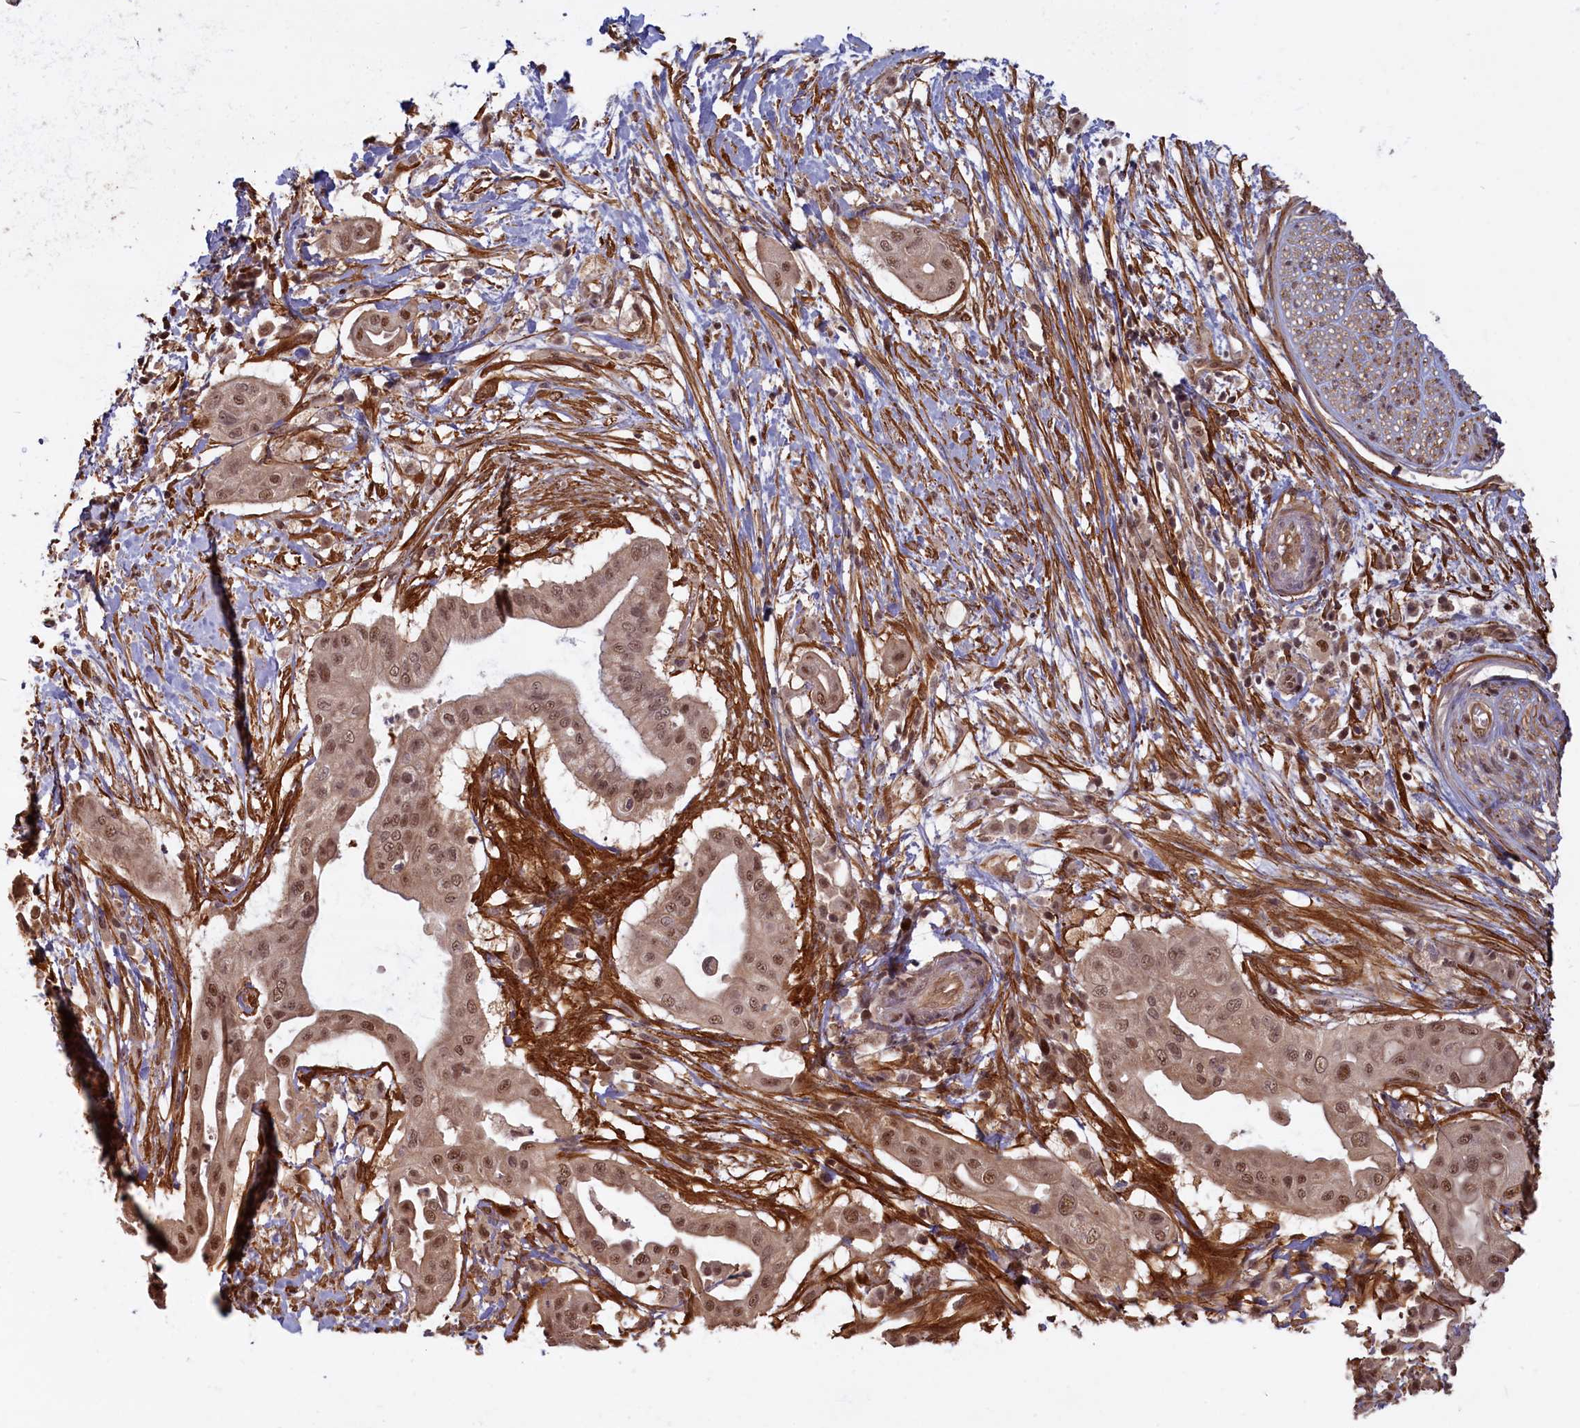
{"staining": {"intensity": "moderate", "quantity": ">75%", "location": "cytoplasmic/membranous,nuclear"}, "tissue": "pancreatic cancer", "cell_type": "Tumor cells", "image_type": "cancer", "snomed": [{"axis": "morphology", "description": "Adenocarcinoma, NOS"}, {"axis": "topography", "description": "Pancreas"}], "caption": "An immunohistochemistry photomicrograph of tumor tissue is shown. Protein staining in brown labels moderate cytoplasmic/membranous and nuclear positivity in pancreatic cancer (adenocarcinoma) within tumor cells.", "gene": "HIF3A", "patient": {"sex": "male", "age": 68}}